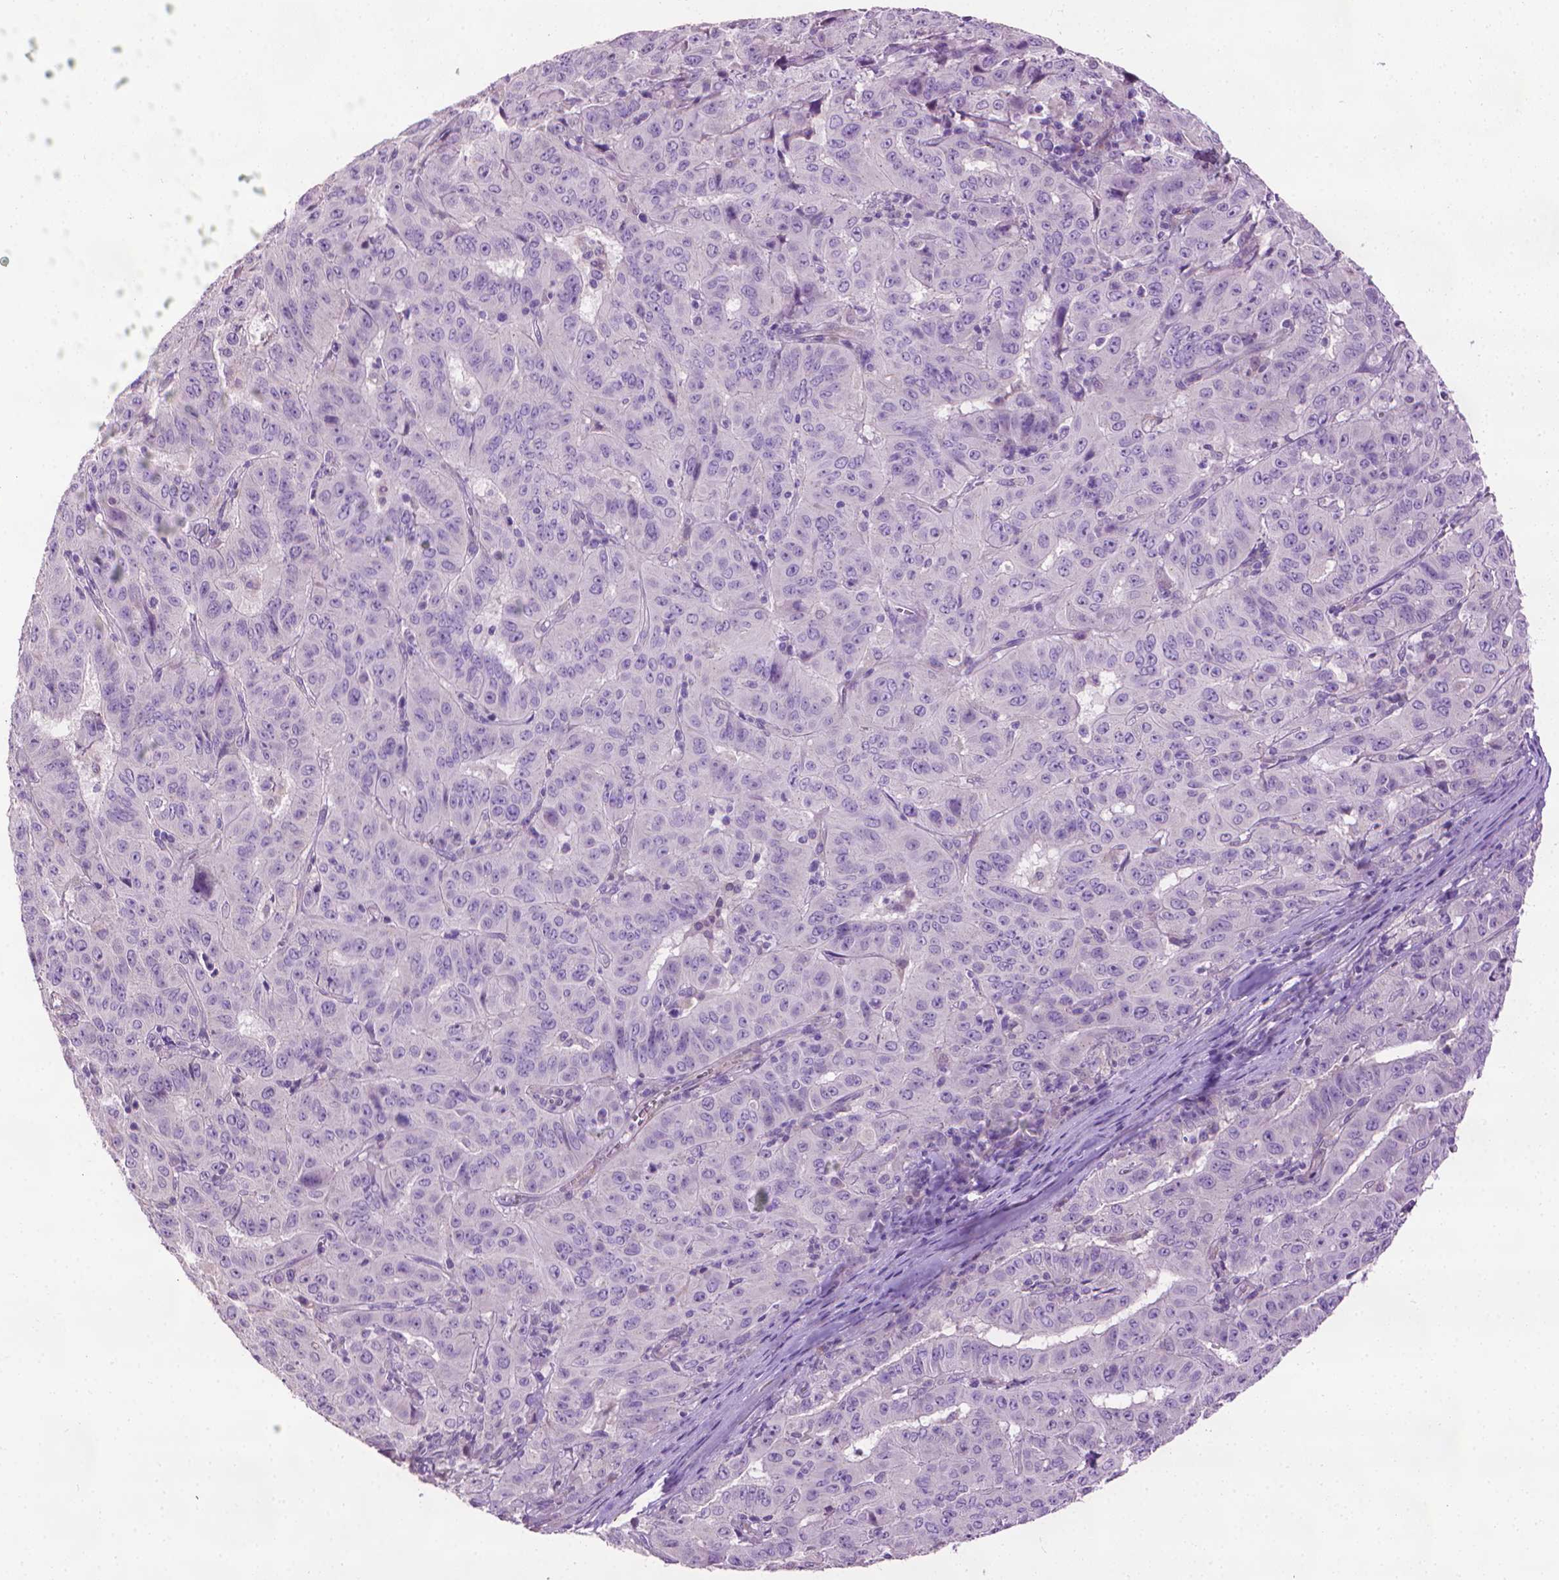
{"staining": {"intensity": "negative", "quantity": "none", "location": "none"}, "tissue": "pancreatic cancer", "cell_type": "Tumor cells", "image_type": "cancer", "snomed": [{"axis": "morphology", "description": "Adenocarcinoma, NOS"}, {"axis": "topography", "description": "Pancreas"}], "caption": "Tumor cells show no significant protein staining in adenocarcinoma (pancreatic). The staining is performed using DAB (3,3'-diaminobenzidine) brown chromogen with nuclei counter-stained in using hematoxylin.", "gene": "AQP10", "patient": {"sex": "male", "age": 63}}